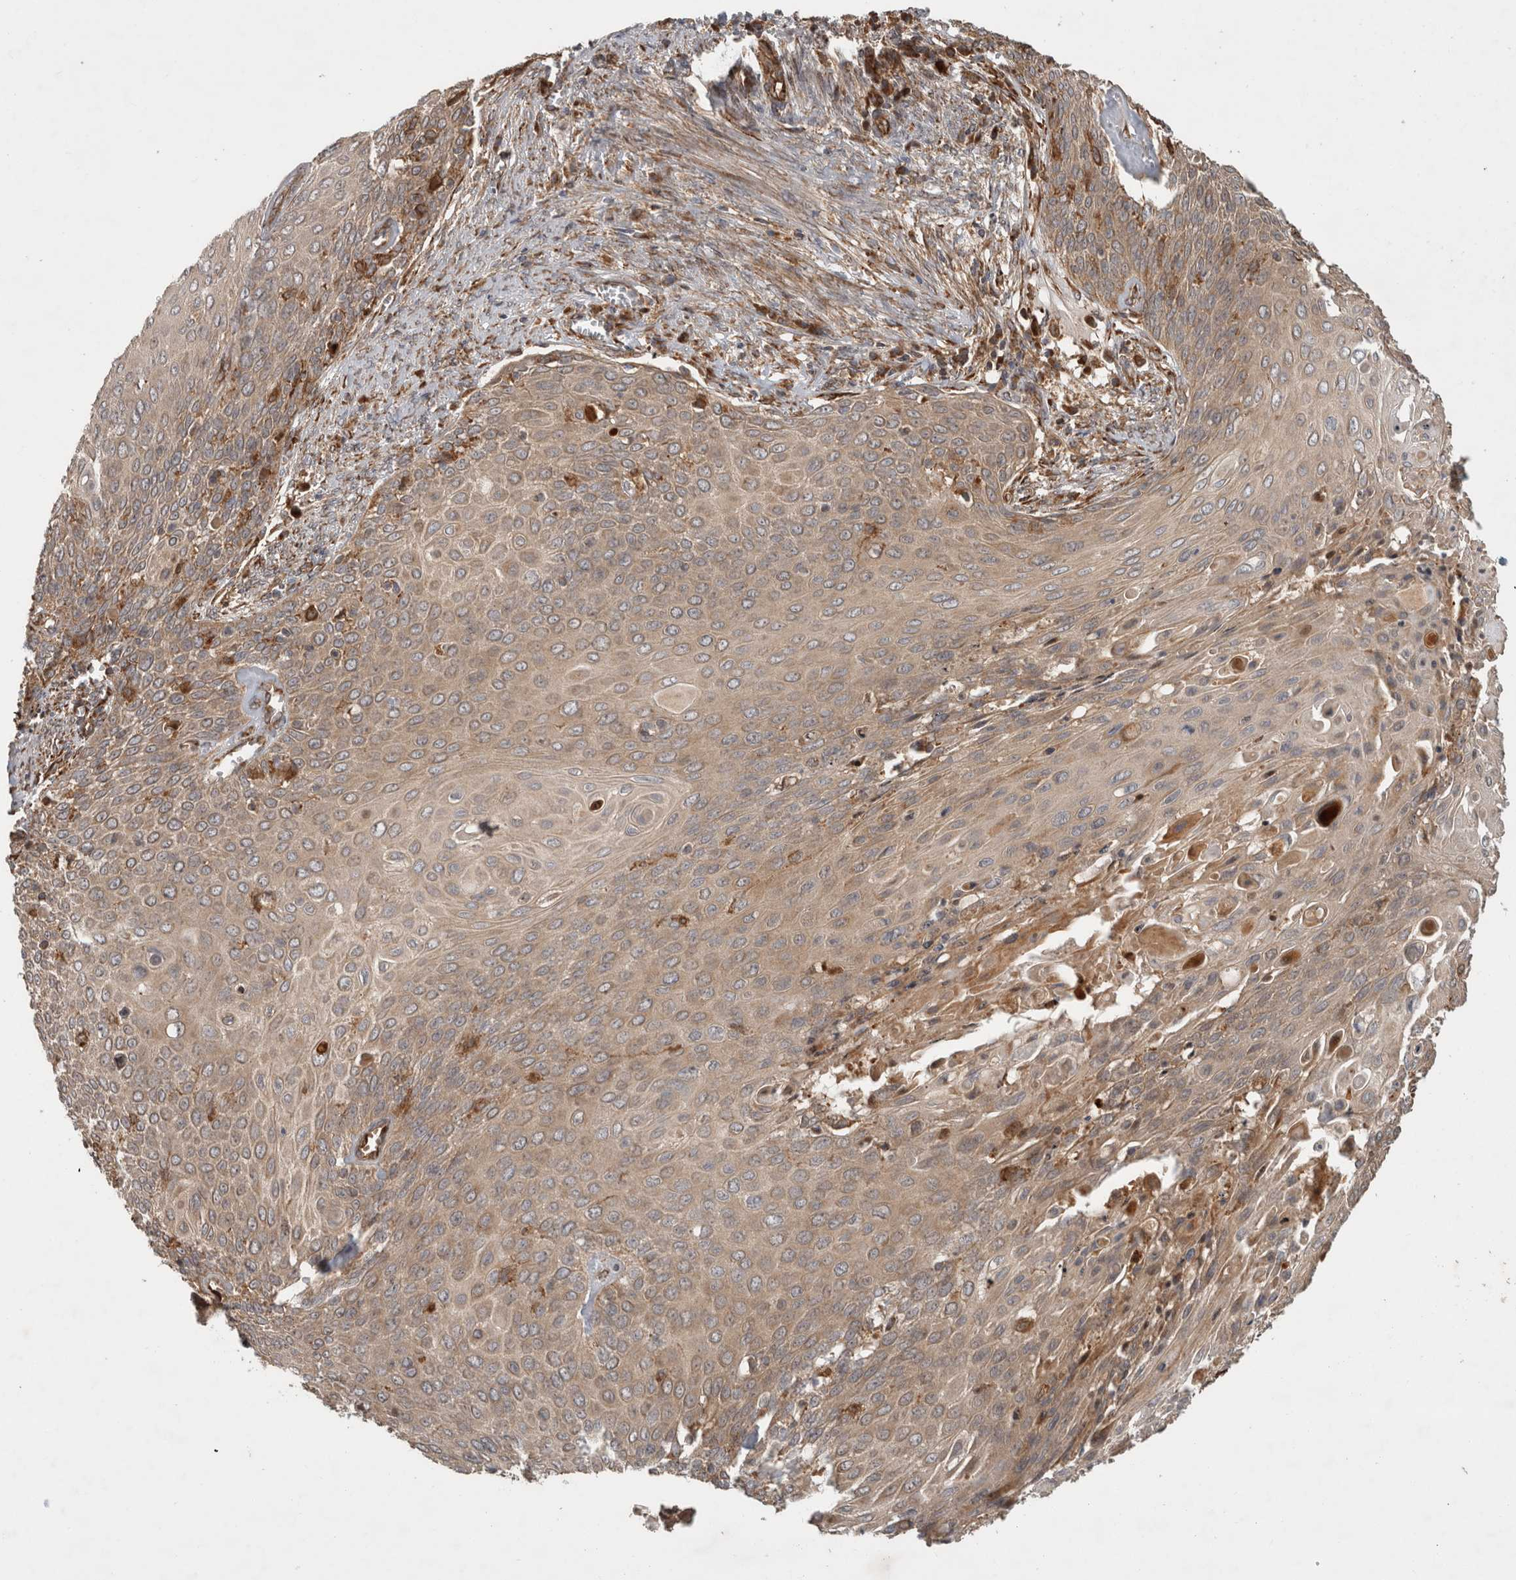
{"staining": {"intensity": "weak", "quantity": ">75%", "location": "cytoplasmic/membranous"}, "tissue": "cervical cancer", "cell_type": "Tumor cells", "image_type": "cancer", "snomed": [{"axis": "morphology", "description": "Squamous cell carcinoma, NOS"}, {"axis": "topography", "description": "Cervix"}], "caption": "Immunohistochemical staining of cervical cancer (squamous cell carcinoma) demonstrates low levels of weak cytoplasmic/membranous expression in approximately >75% of tumor cells. The protein of interest is shown in brown color, while the nuclei are stained blue.", "gene": "TUBD1", "patient": {"sex": "female", "age": 39}}